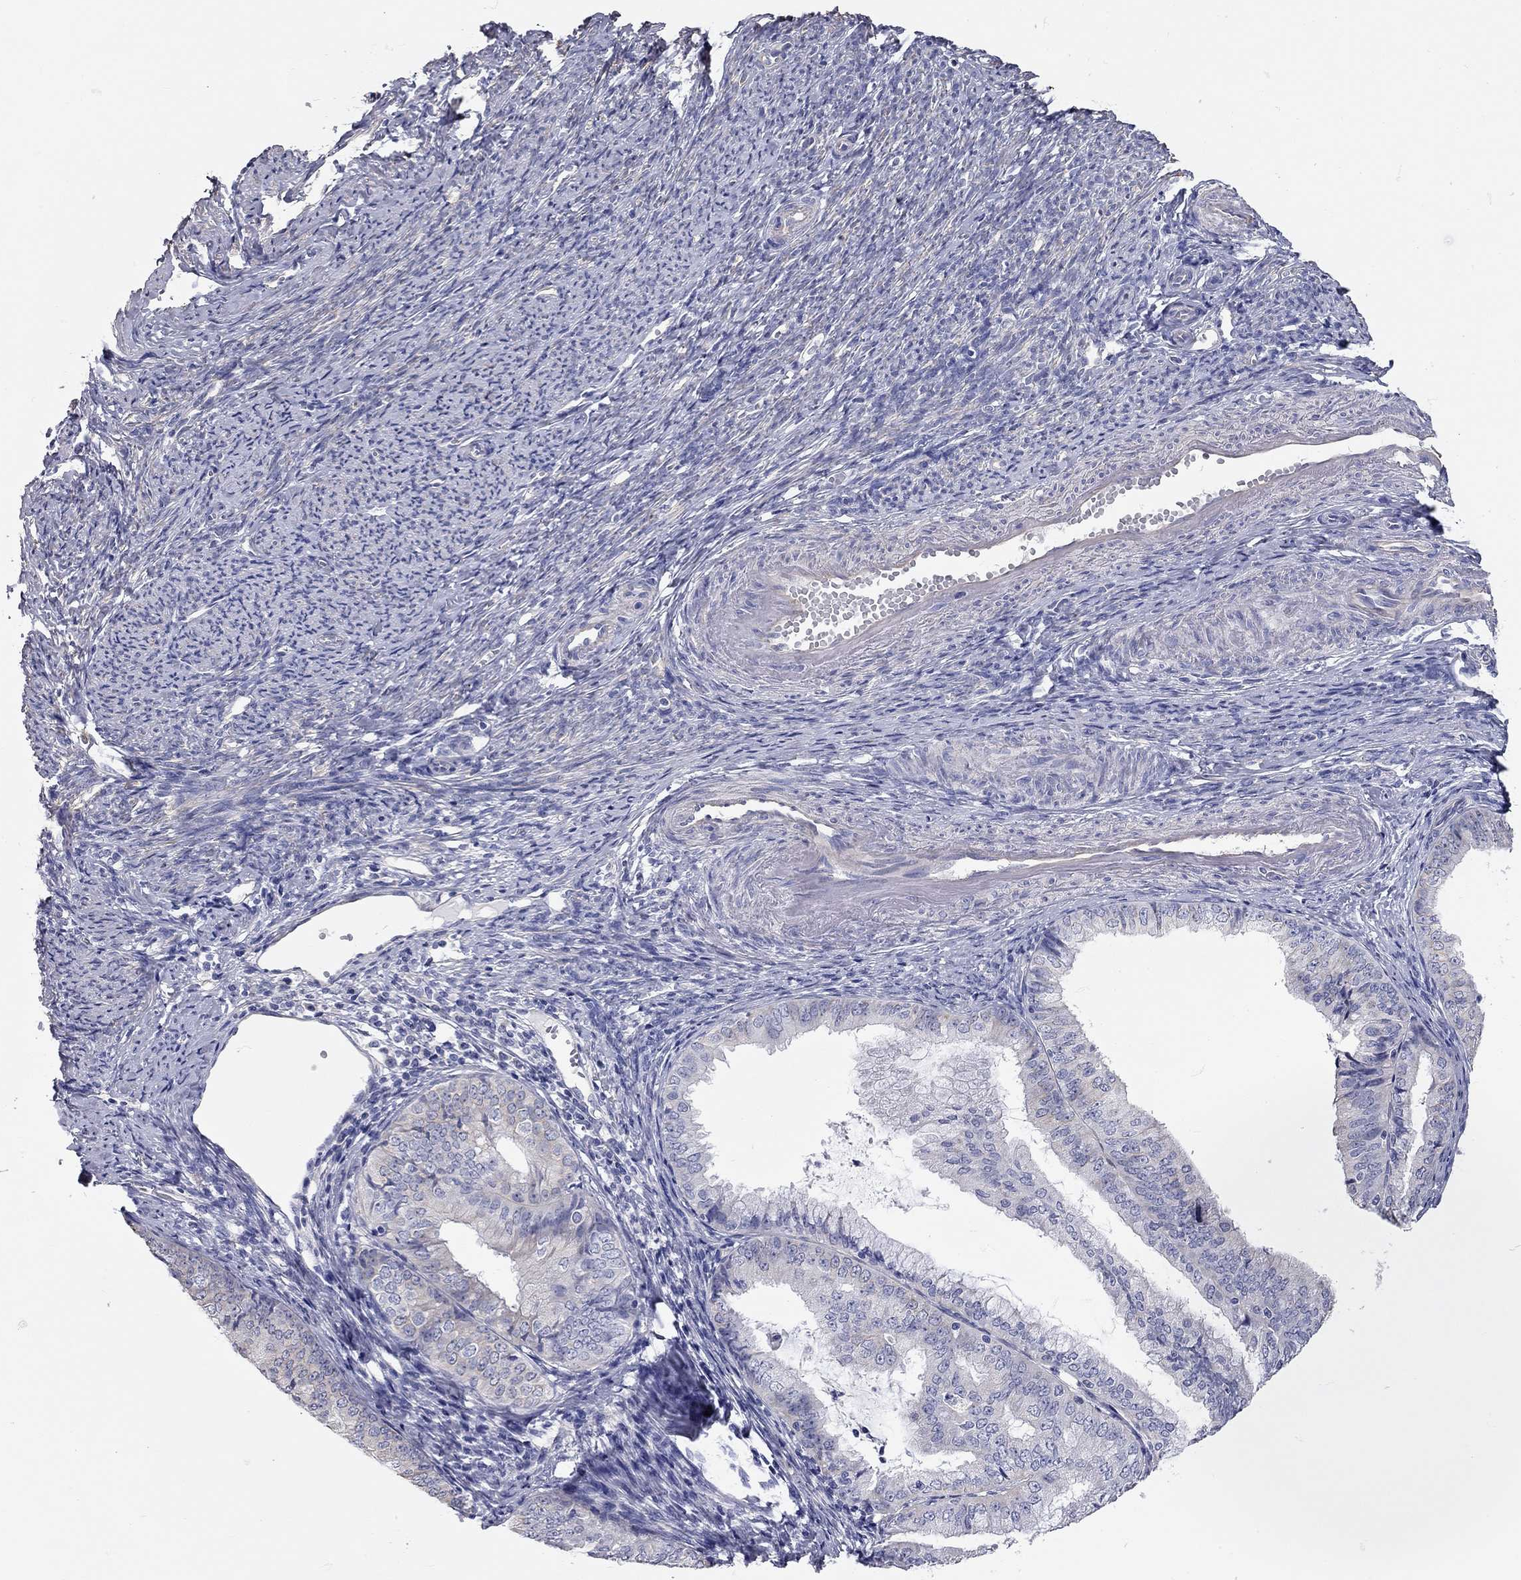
{"staining": {"intensity": "negative", "quantity": "none", "location": "none"}, "tissue": "endometrial cancer", "cell_type": "Tumor cells", "image_type": "cancer", "snomed": [{"axis": "morphology", "description": "Adenocarcinoma, NOS"}, {"axis": "topography", "description": "Endometrium"}], "caption": "DAB immunohistochemical staining of endometrial adenocarcinoma exhibits no significant staining in tumor cells. (DAB (3,3'-diaminobenzidine) immunohistochemistry (IHC) with hematoxylin counter stain).", "gene": "C10orf90", "patient": {"sex": "female", "age": 63}}